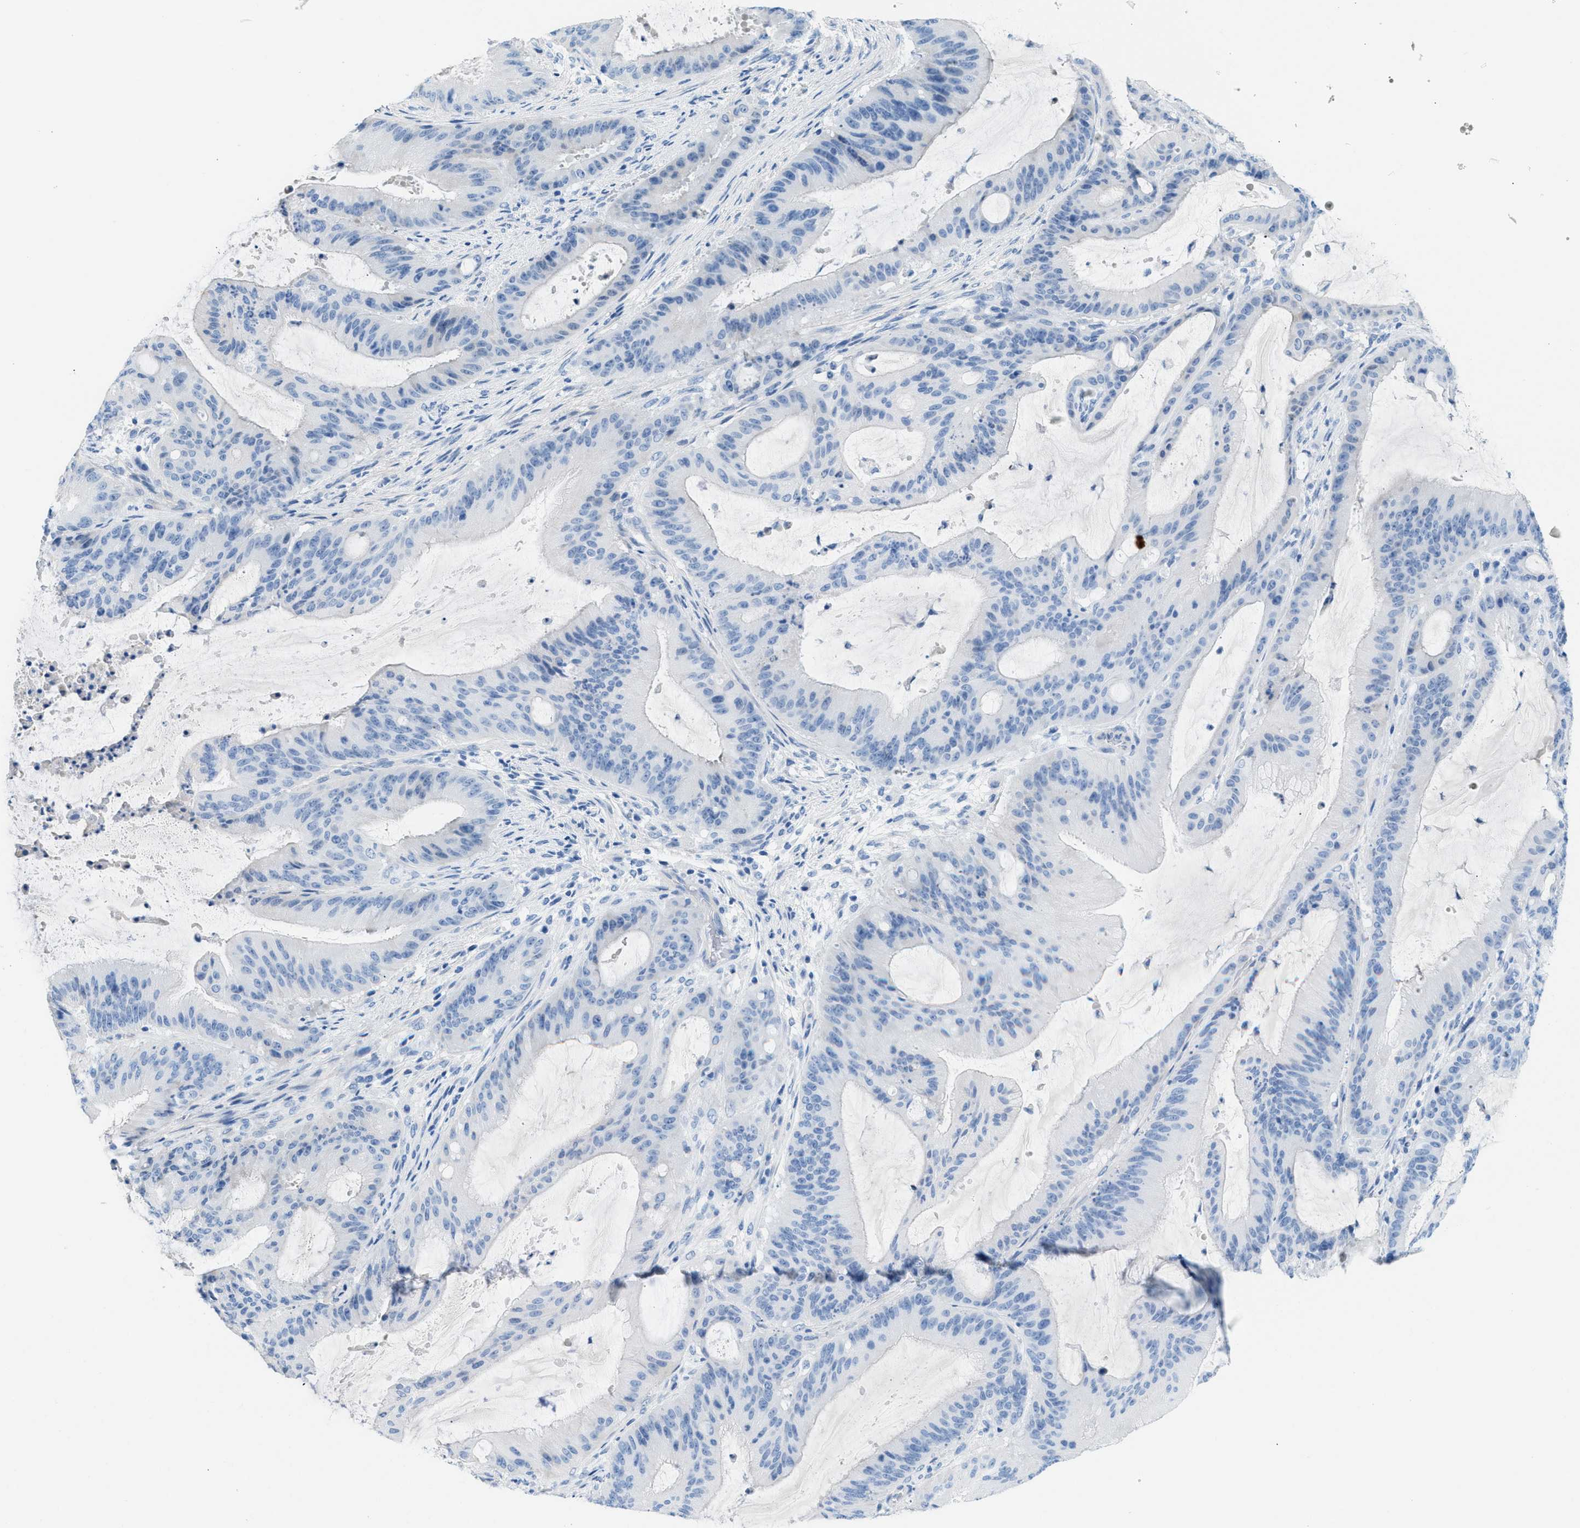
{"staining": {"intensity": "negative", "quantity": "none", "location": "none"}, "tissue": "liver cancer", "cell_type": "Tumor cells", "image_type": "cancer", "snomed": [{"axis": "morphology", "description": "Normal tissue, NOS"}, {"axis": "morphology", "description": "Cholangiocarcinoma"}, {"axis": "topography", "description": "Liver"}, {"axis": "topography", "description": "Peripheral nerve tissue"}], "caption": "A histopathology image of human cholangiocarcinoma (liver) is negative for staining in tumor cells.", "gene": "SPAM1", "patient": {"sex": "female", "age": 73}}